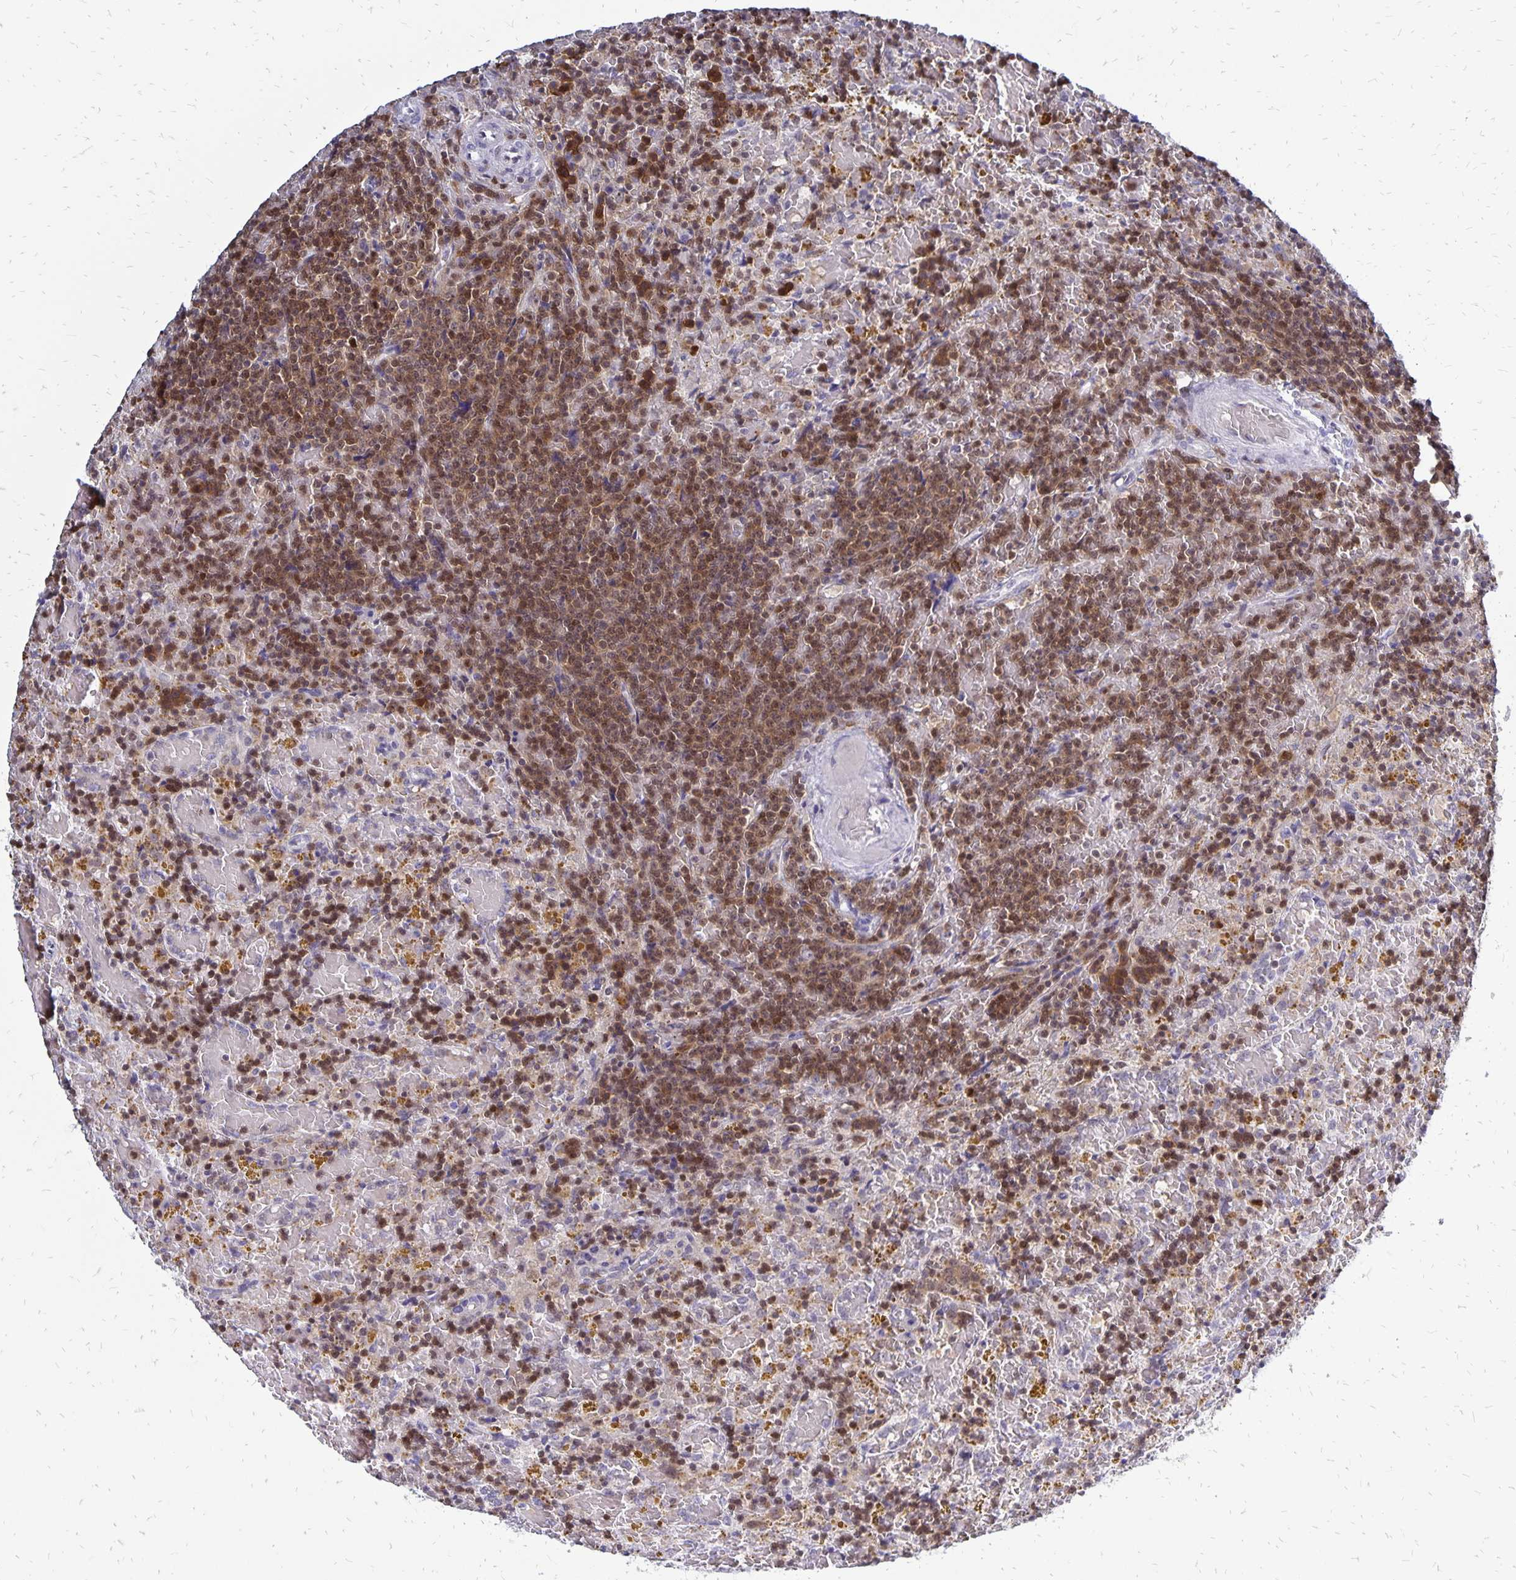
{"staining": {"intensity": "moderate", "quantity": "25%-75%", "location": "nuclear"}, "tissue": "lymphoma", "cell_type": "Tumor cells", "image_type": "cancer", "snomed": [{"axis": "morphology", "description": "Malignant lymphoma, non-Hodgkin's type, Low grade"}, {"axis": "topography", "description": "Spleen"}], "caption": "Brown immunohistochemical staining in human low-grade malignant lymphoma, non-Hodgkin's type exhibits moderate nuclear staining in about 25%-75% of tumor cells.", "gene": "DCK", "patient": {"sex": "female", "age": 65}}